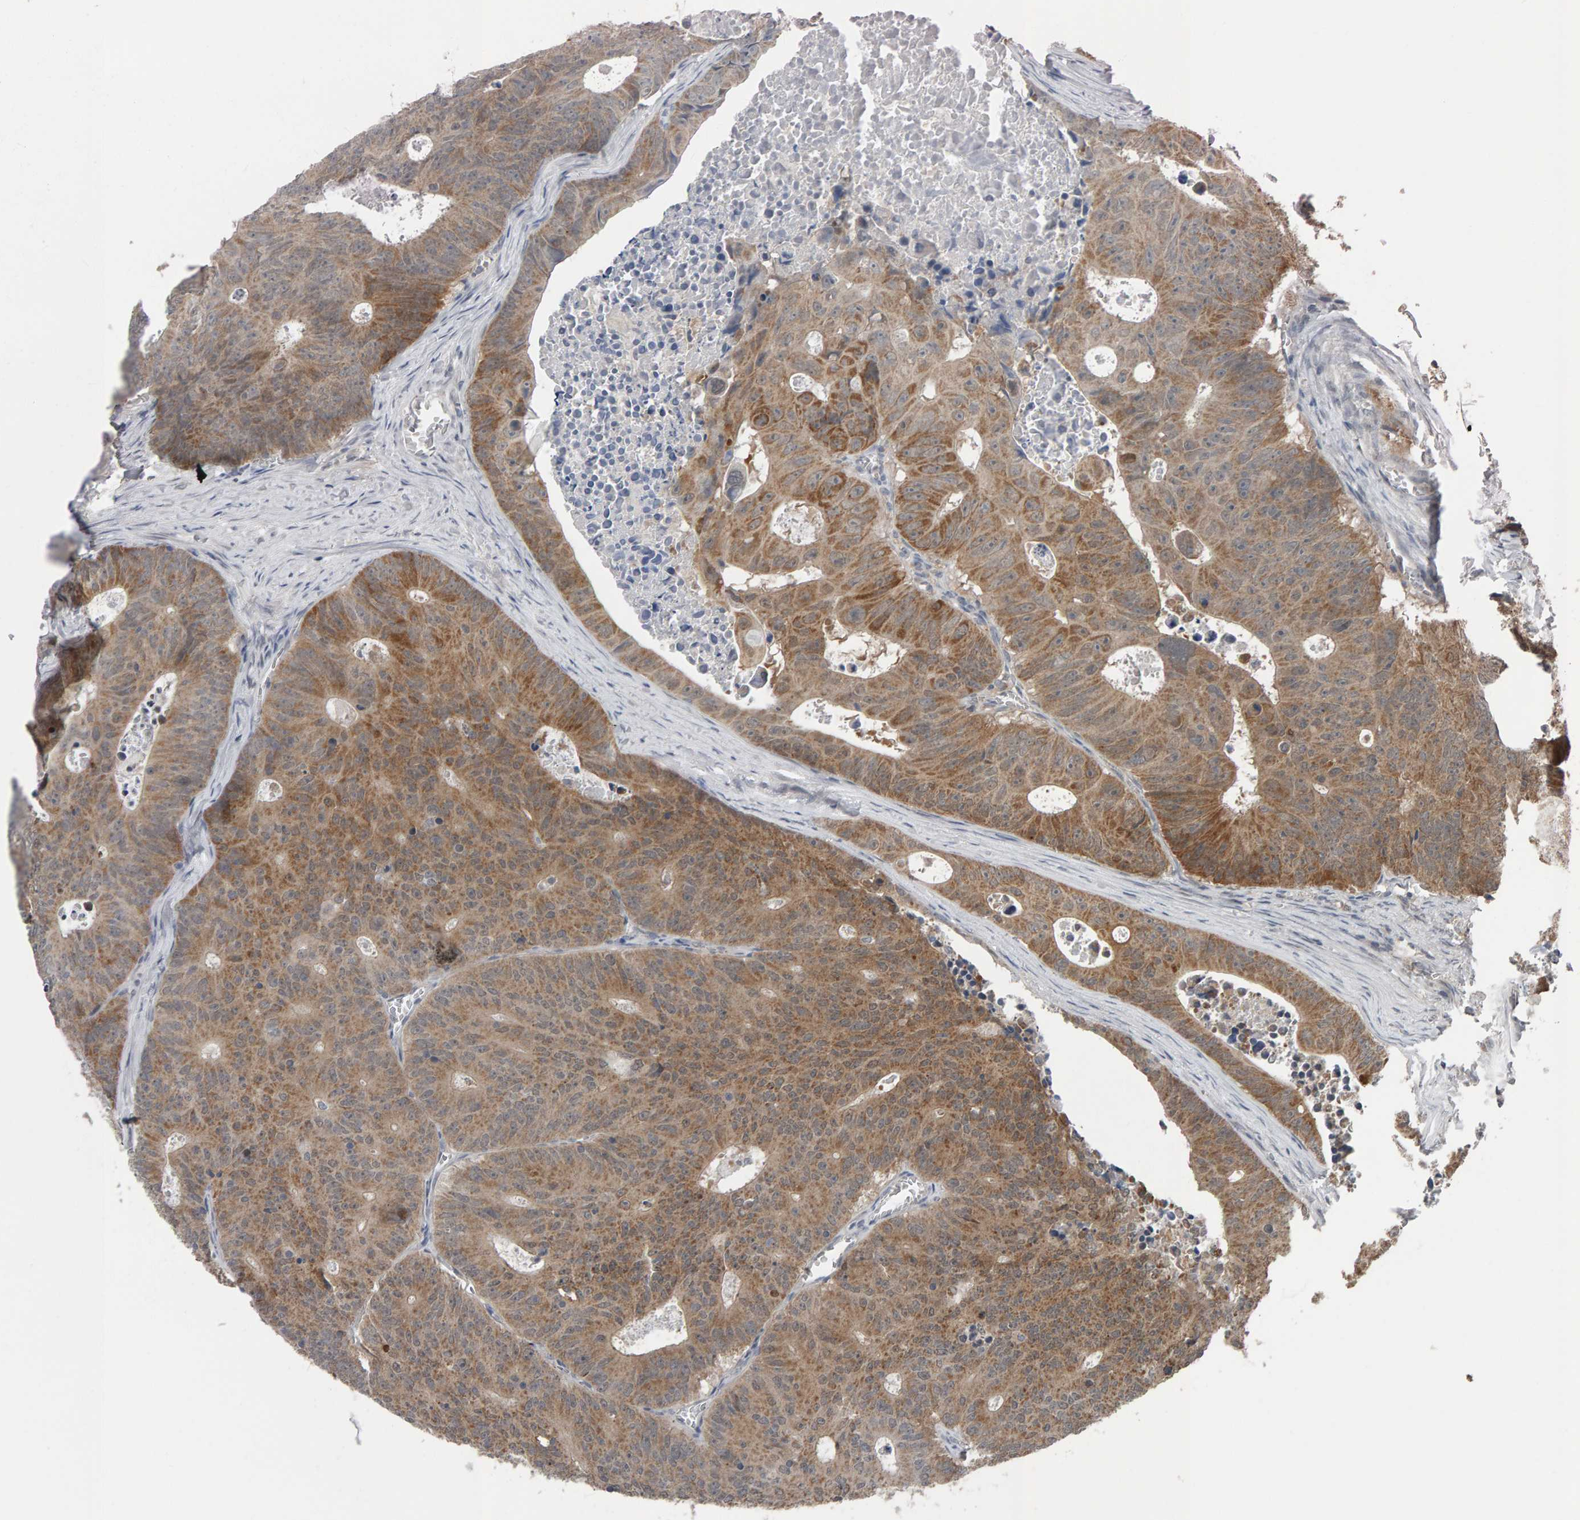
{"staining": {"intensity": "moderate", "quantity": "25%-75%", "location": "cytoplasmic/membranous"}, "tissue": "colorectal cancer", "cell_type": "Tumor cells", "image_type": "cancer", "snomed": [{"axis": "morphology", "description": "Adenocarcinoma, NOS"}, {"axis": "topography", "description": "Colon"}], "caption": "Immunohistochemistry (IHC) image of adenocarcinoma (colorectal) stained for a protein (brown), which demonstrates medium levels of moderate cytoplasmic/membranous staining in about 25%-75% of tumor cells.", "gene": "COASY", "patient": {"sex": "male", "age": 87}}